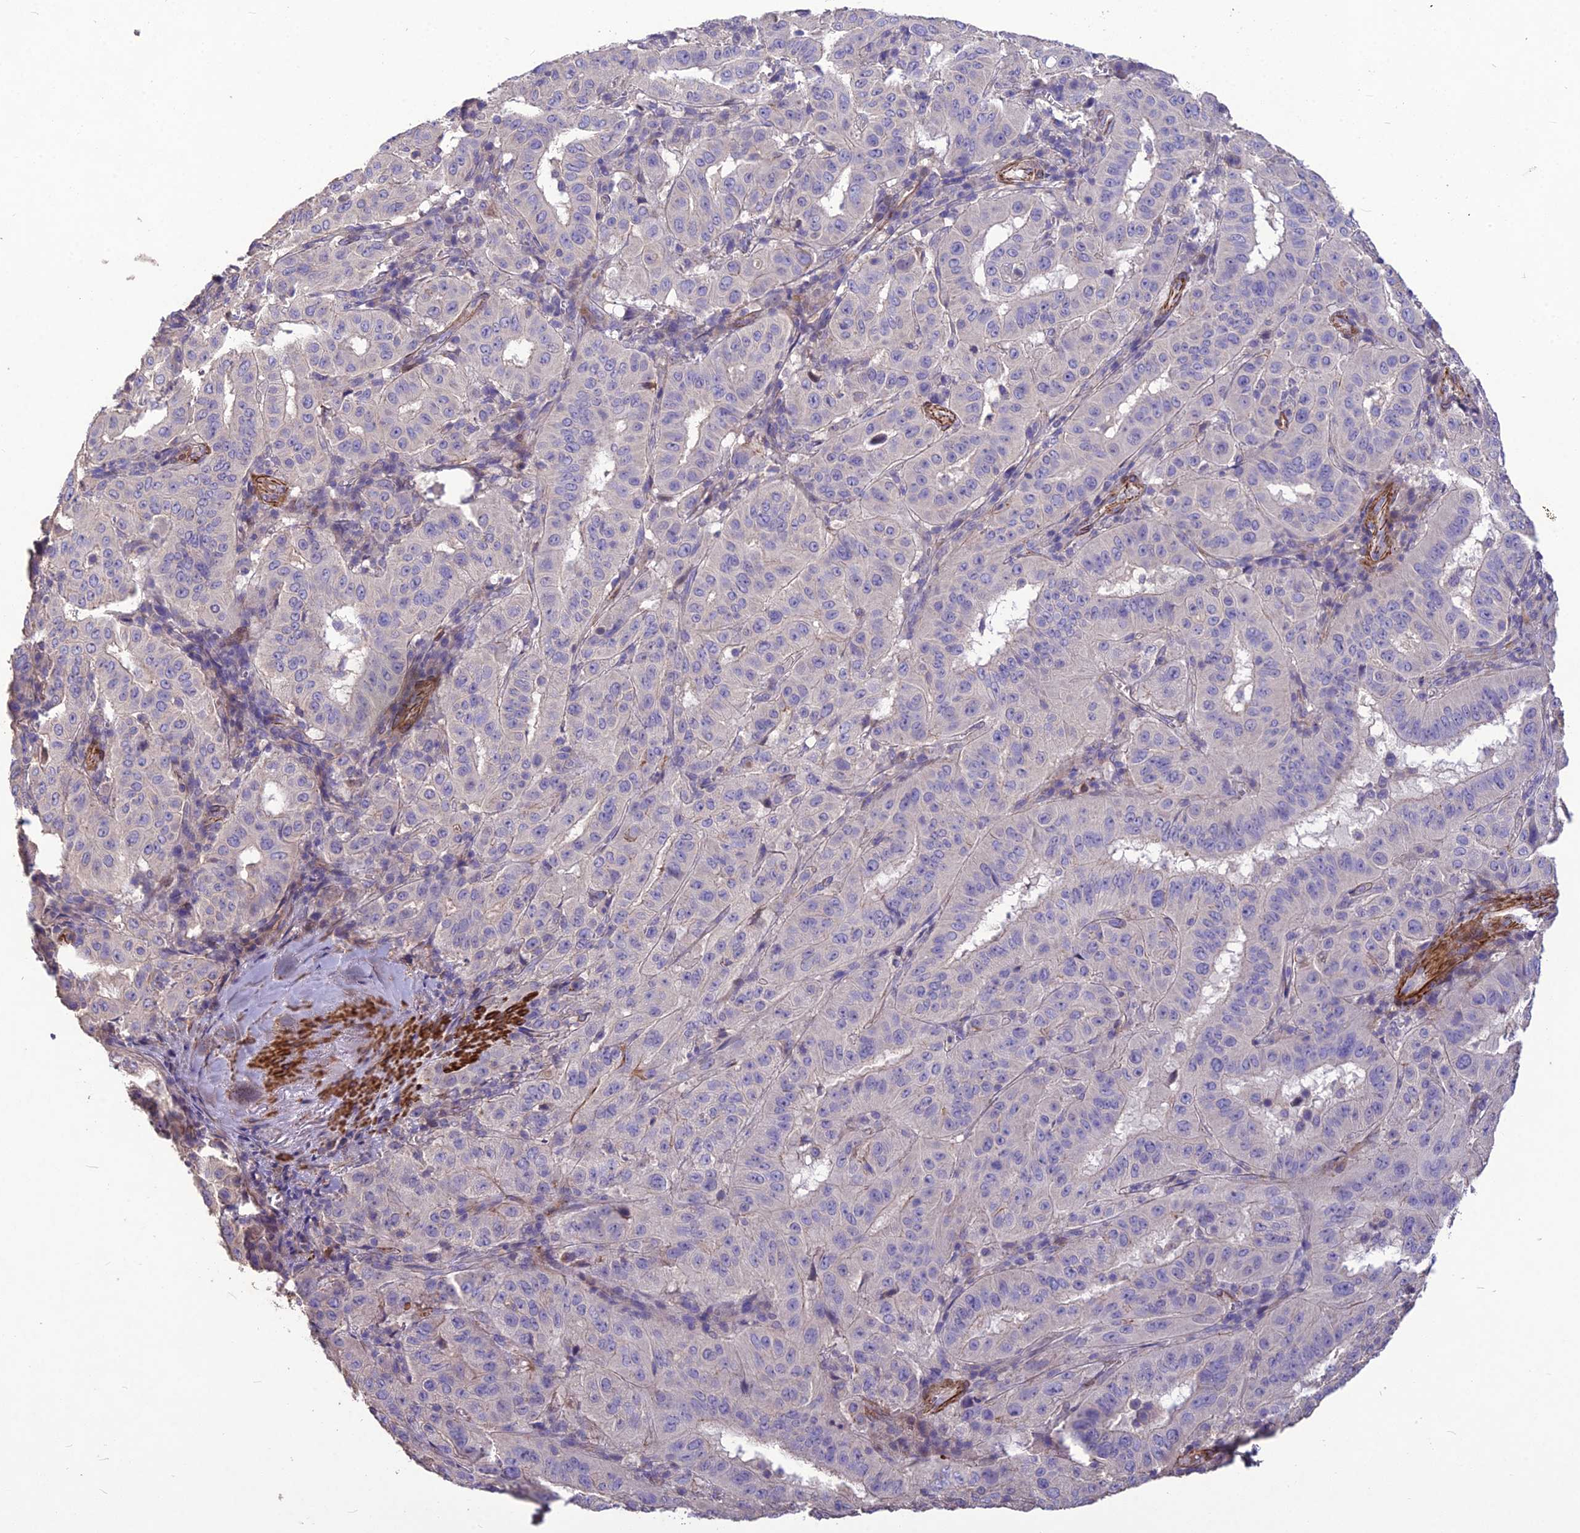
{"staining": {"intensity": "negative", "quantity": "none", "location": "none"}, "tissue": "pancreatic cancer", "cell_type": "Tumor cells", "image_type": "cancer", "snomed": [{"axis": "morphology", "description": "Adenocarcinoma, NOS"}, {"axis": "topography", "description": "Pancreas"}], "caption": "This is a histopathology image of IHC staining of pancreatic cancer (adenocarcinoma), which shows no positivity in tumor cells.", "gene": "CLUH", "patient": {"sex": "male", "age": 63}}